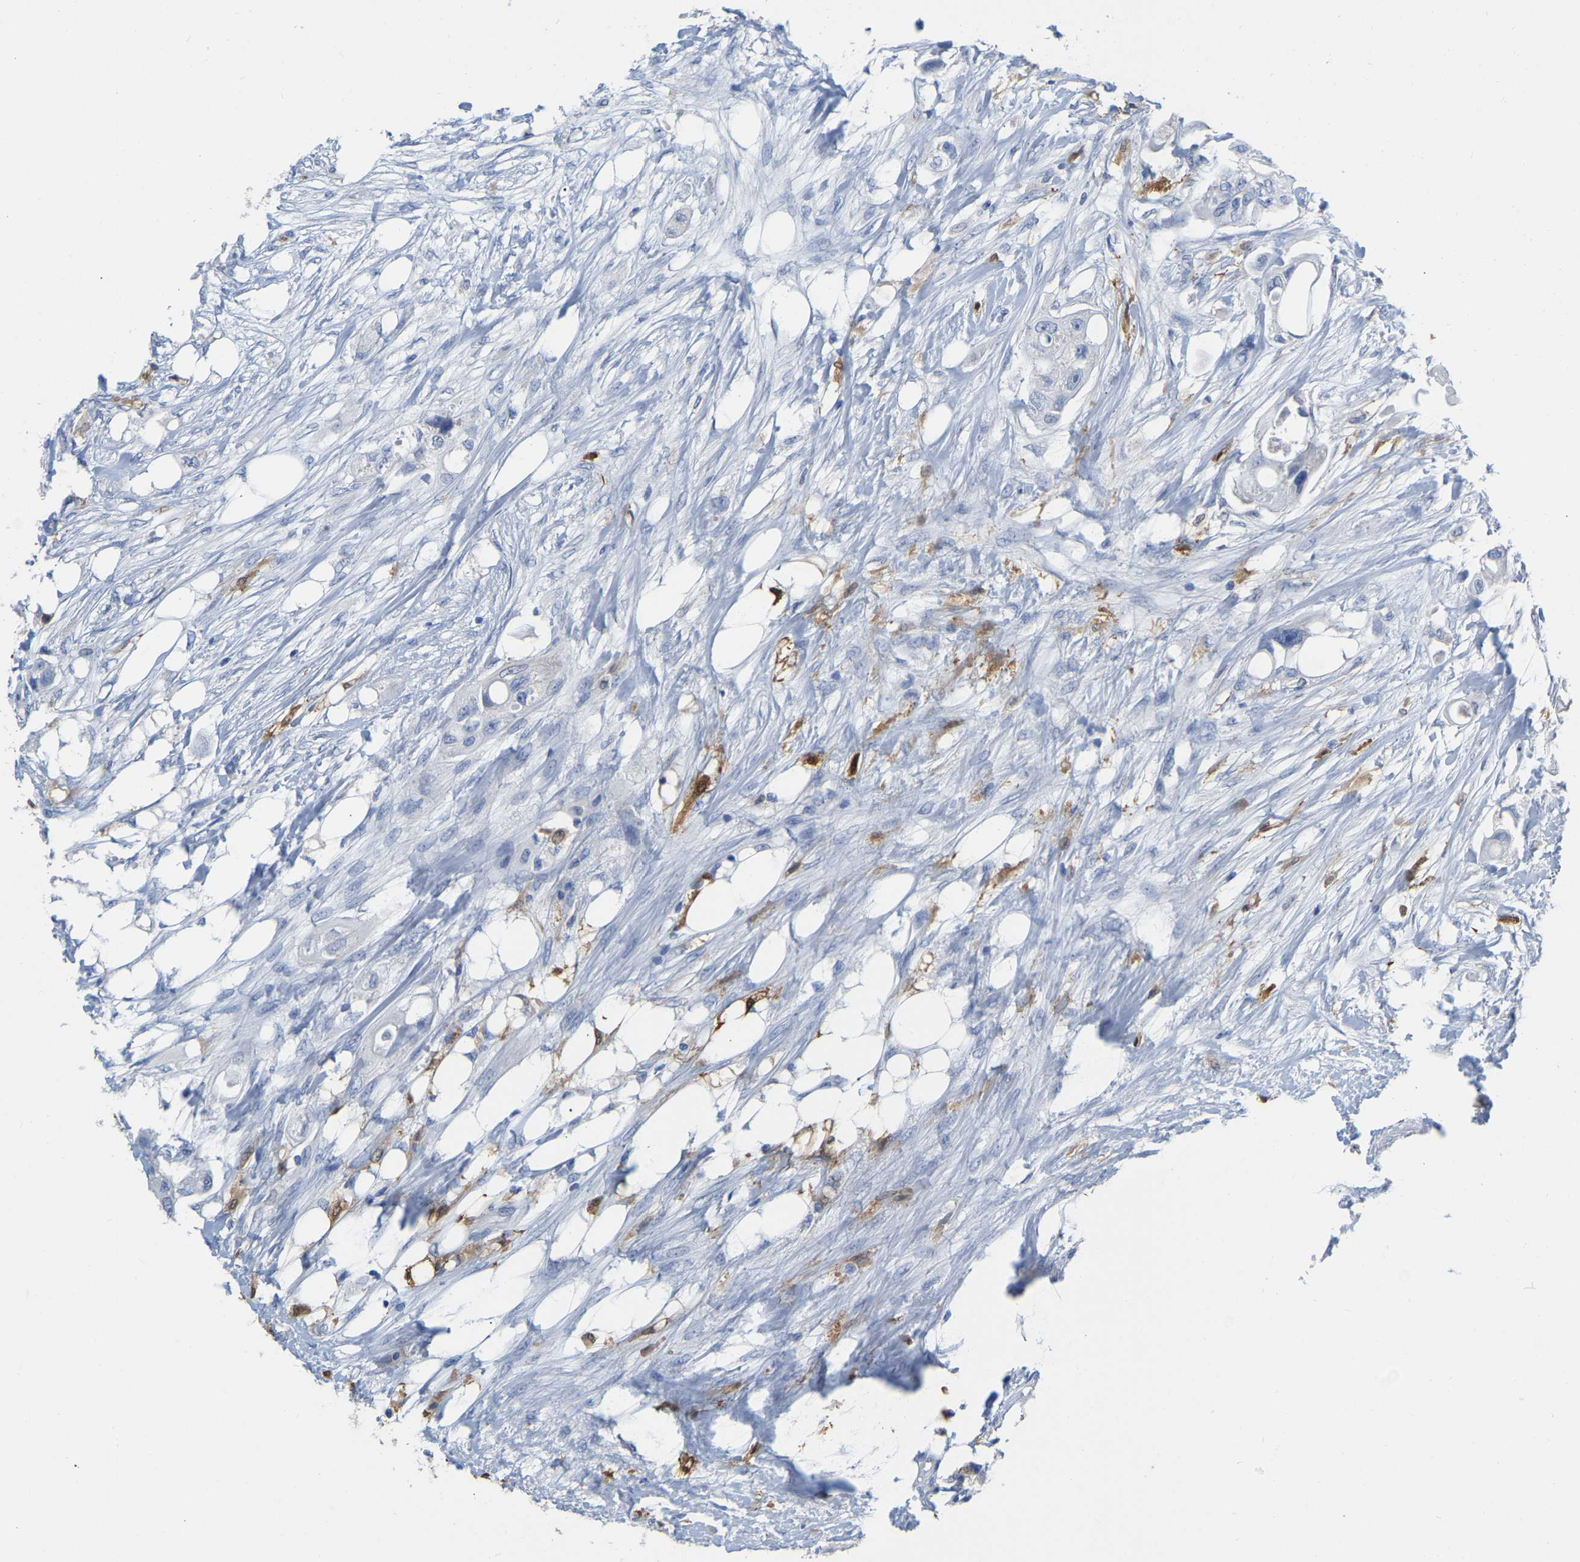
{"staining": {"intensity": "negative", "quantity": "none", "location": "none"}, "tissue": "colorectal cancer", "cell_type": "Tumor cells", "image_type": "cancer", "snomed": [{"axis": "morphology", "description": "Adenocarcinoma, NOS"}, {"axis": "topography", "description": "Colon"}], "caption": "High magnification brightfield microscopy of colorectal adenocarcinoma stained with DAB (brown) and counterstained with hematoxylin (blue): tumor cells show no significant positivity.", "gene": "ULBP2", "patient": {"sex": "female", "age": 57}}